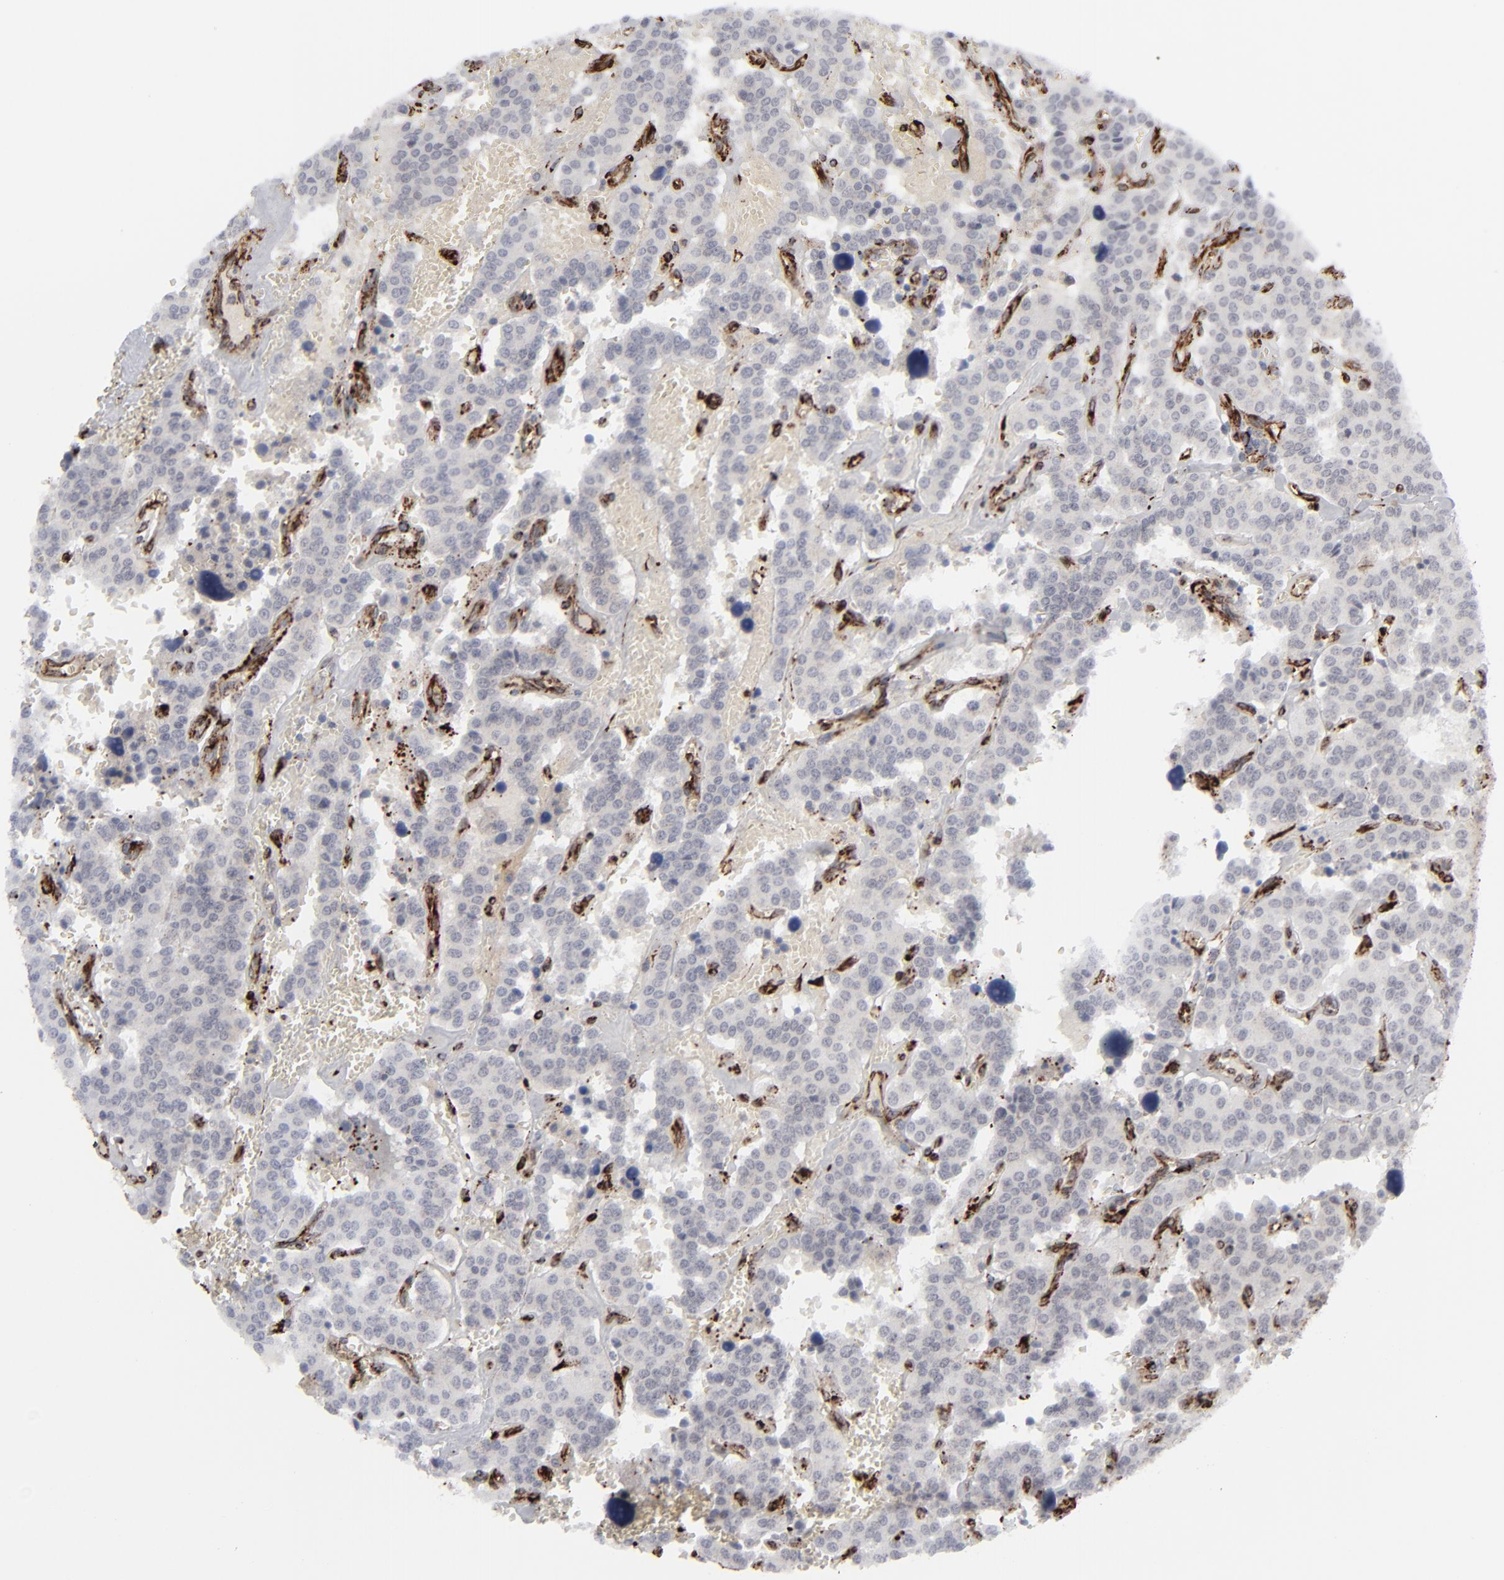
{"staining": {"intensity": "negative", "quantity": "none", "location": "none"}, "tissue": "carcinoid", "cell_type": "Tumor cells", "image_type": "cancer", "snomed": [{"axis": "morphology", "description": "Carcinoid, malignant, NOS"}, {"axis": "topography", "description": "Bronchus"}], "caption": "This is an immunohistochemistry micrograph of human carcinoid. There is no expression in tumor cells.", "gene": "SPARC", "patient": {"sex": "male", "age": 55}}